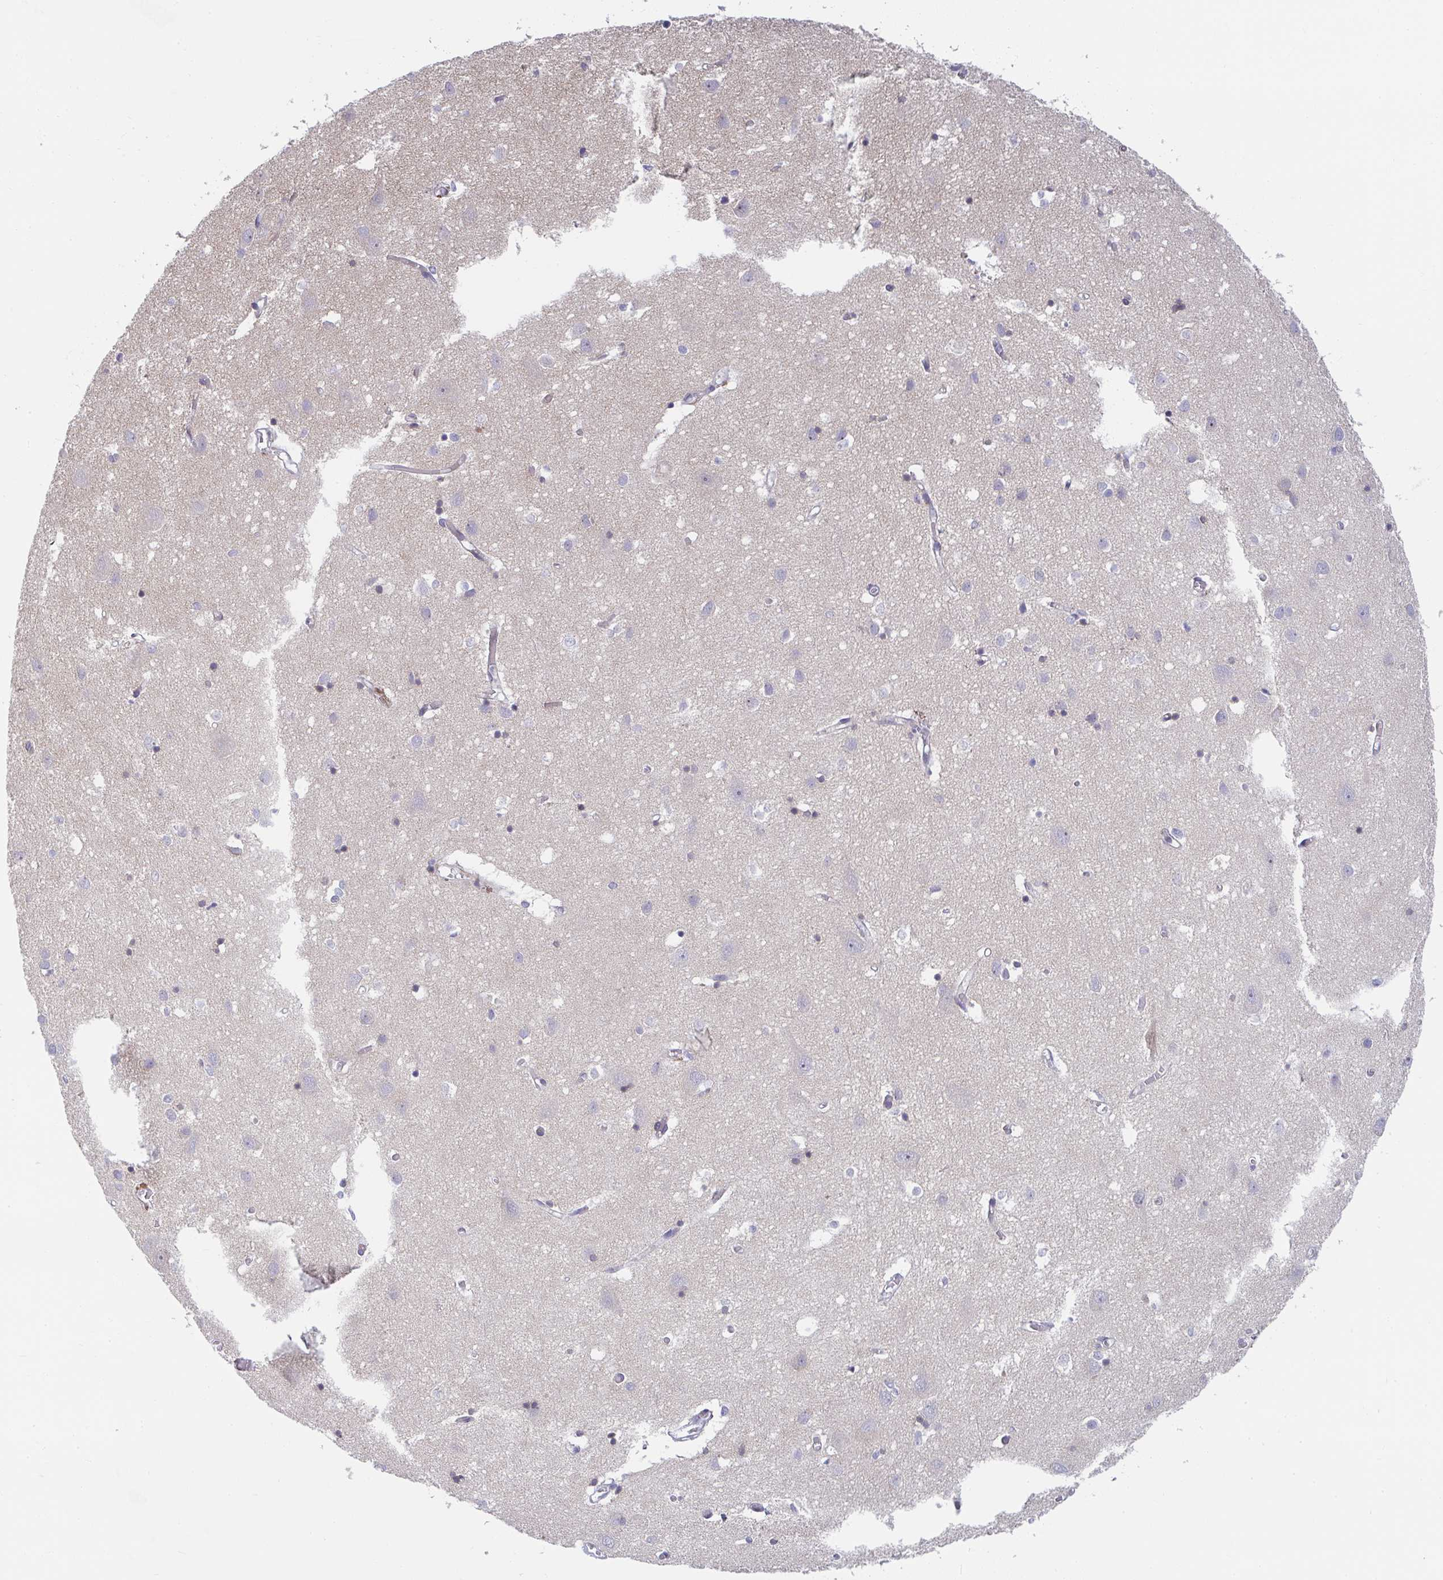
{"staining": {"intensity": "moderate", "quantity": "25%-75%", "location": "cytoplasmic/membranous"}, "tissue": "cerebral cortex", "cell_type": "Endothelial cells", "image_type": "normal", "snomed": [{"axis": "morphology", "description": "Normal tissue, NOS"}, {"axis": "topography", "description": "Cerebral cortex"}], "caption": "DAB immunohistochemical staining of benign cerebral cortex demonstrates moderate cytoplasmic/membranous protein positivity in about 25%-75% of endothelial cells.", "gene": "EIF1AD", "patient": {"sex": "male", "age": 70}}